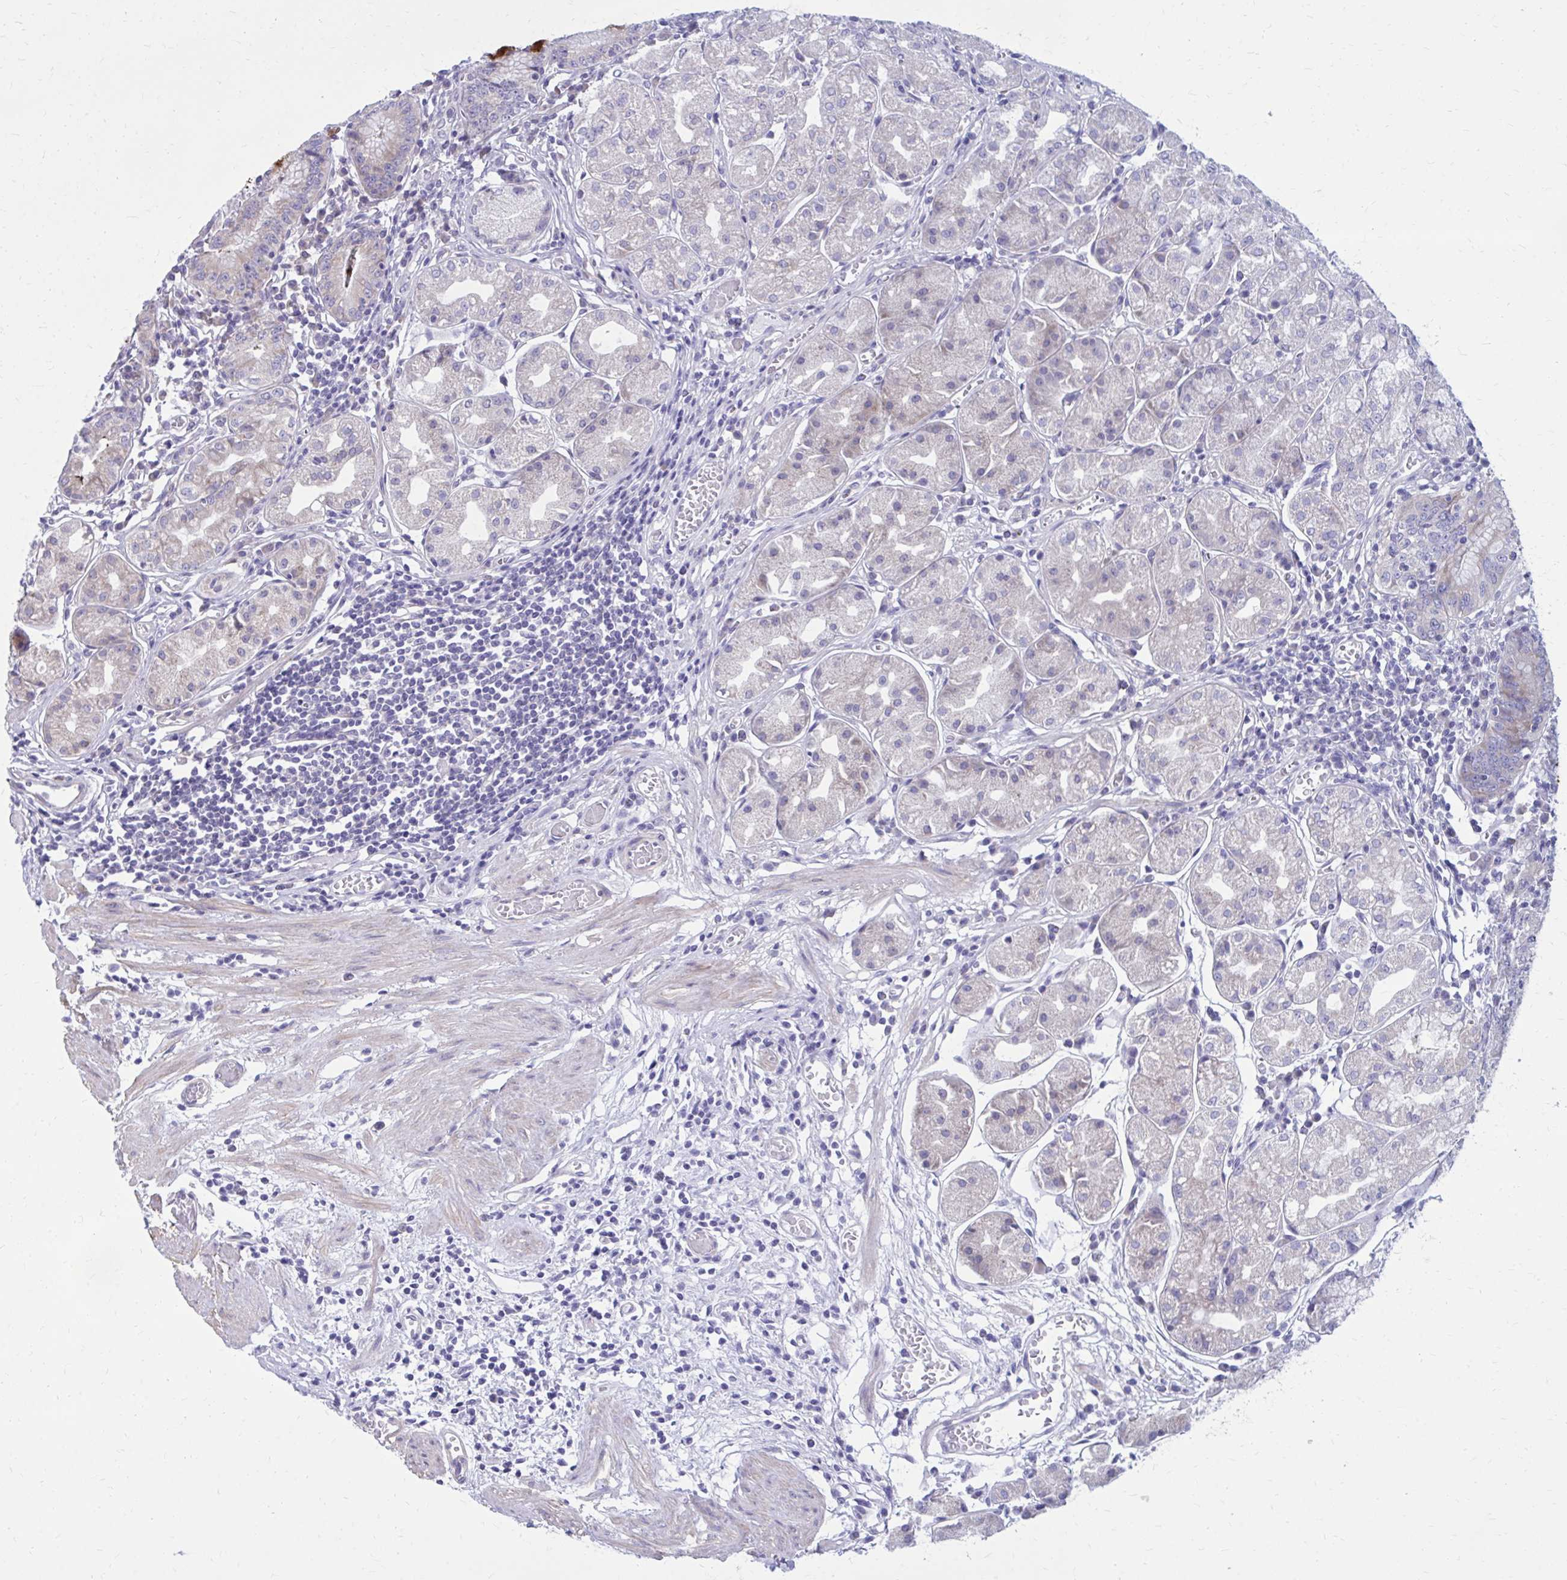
{"staining": {"intensity": "strong", "quantity": "<25%", "location": "cytoplasmic/membranous"}, "tissue": "stomach", "cell_type": "Glandular cells", "image_type": "normal", "snomed": [{"axis": "morphology", "description": "Normal tissue, NOS"}, {"axis": "topography", "description": "Stomach"}], "caption": "This micrograph exhibits unremarkable stomach stained with immunohistochemistry (IHC) to label a protein in brown. The cytoplasmic/membranous of glandular cells show strong positivity for the protein. Nuclei are counter-stained blue.", "gene": "GIGYF2", "patient": {"sex": "male", "age": 55}}